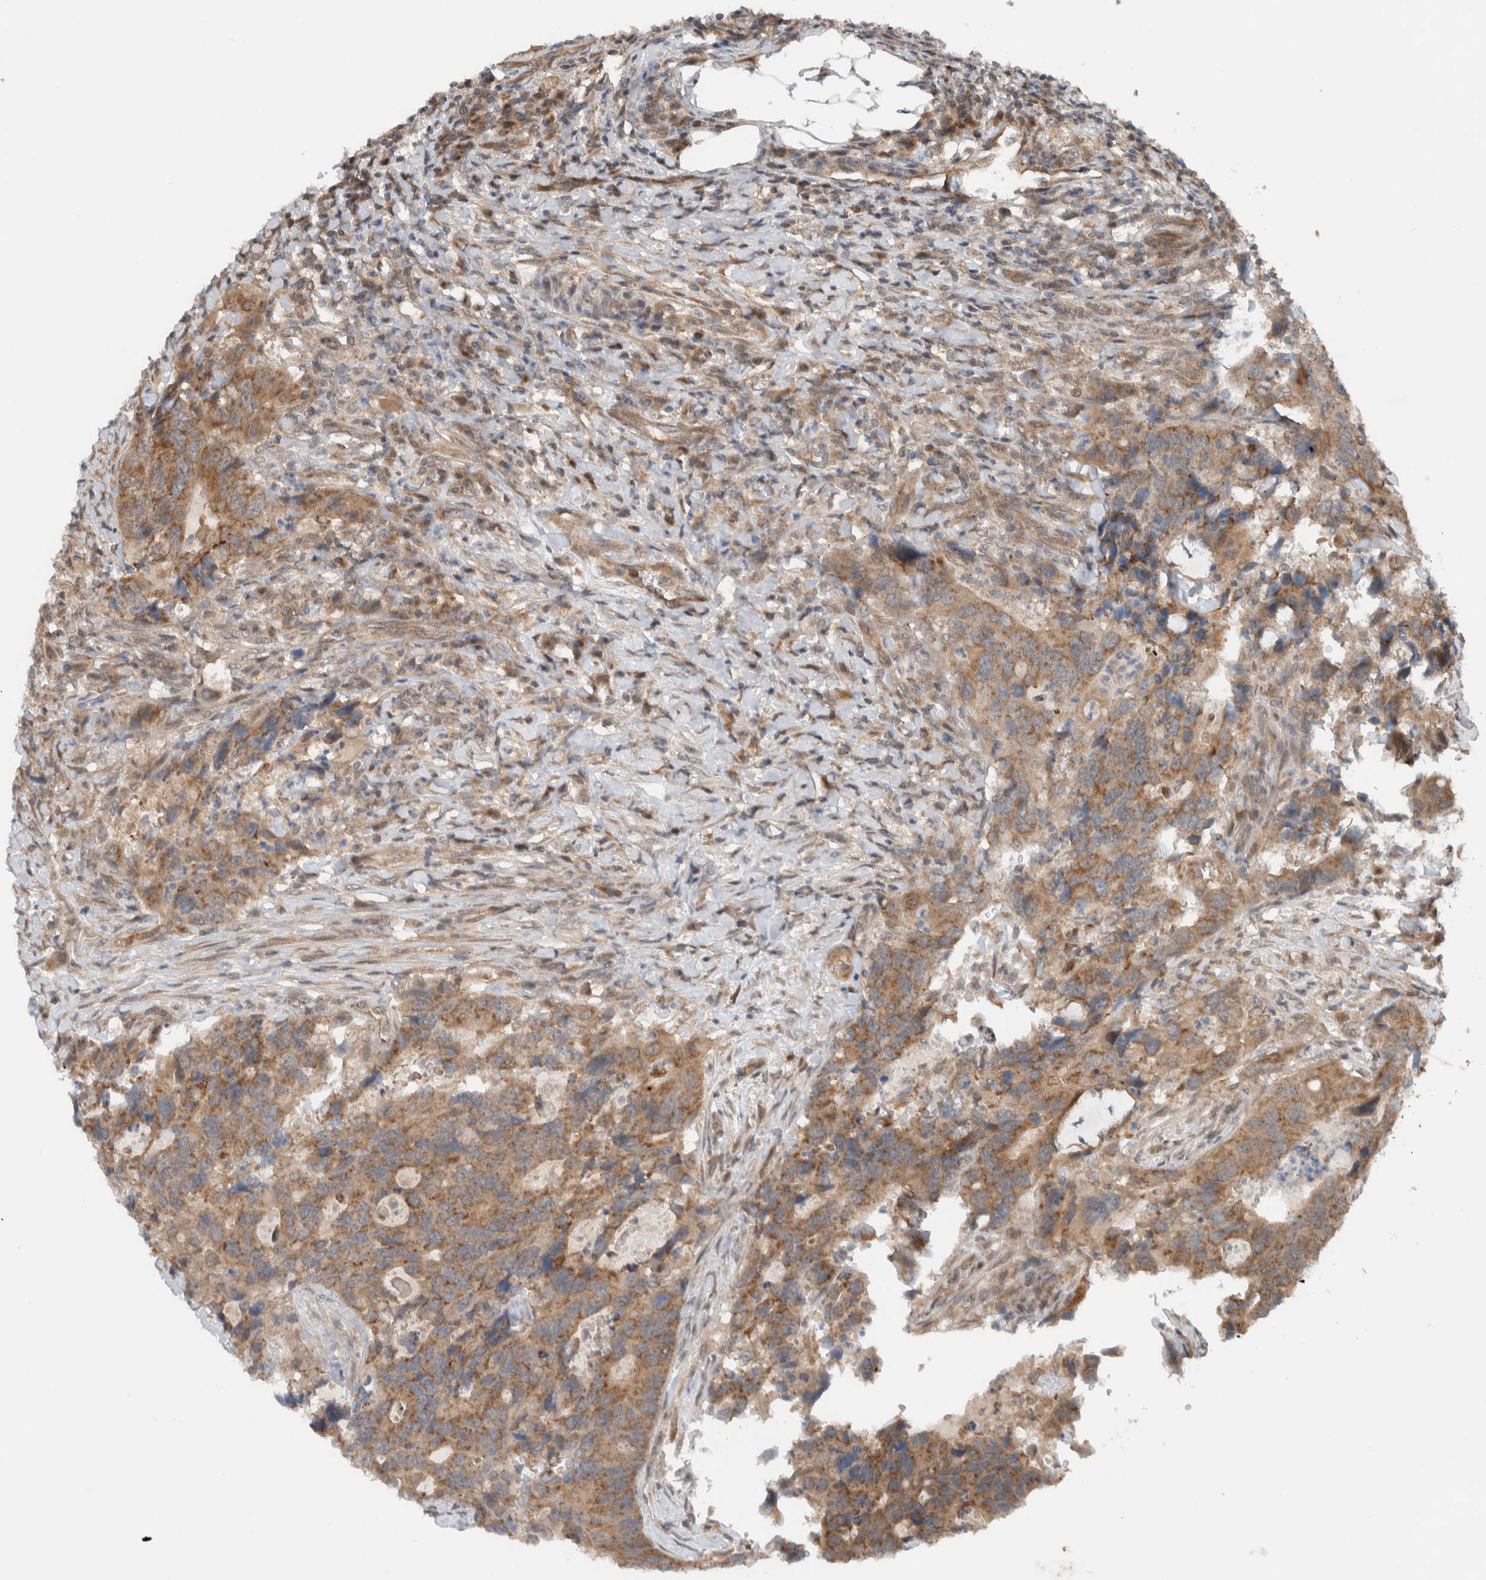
{"staining": {"intensity": "moderate", "quantity": ">75%", "location": "cytoplasmic/membranous"}, "tissue": "colorectal cancer", "cell_type": "Tumor cells", "image_type": "cancer", "snomed": [{"axis": "morphology", "description": "Adenocarcinoma, NOS"}, {"axis": "topography", "description": "Colon"}], "caption": "The micrograph exhibits a brown stain indicating the presence of a protein in the cytoplasmic/membranous of tumor cells in colorectal cancer (adenocarcinoma). Nuclei are stained in blue.", "gene": "KLHL6", "patient": {"sex": "male", "age": 71}}